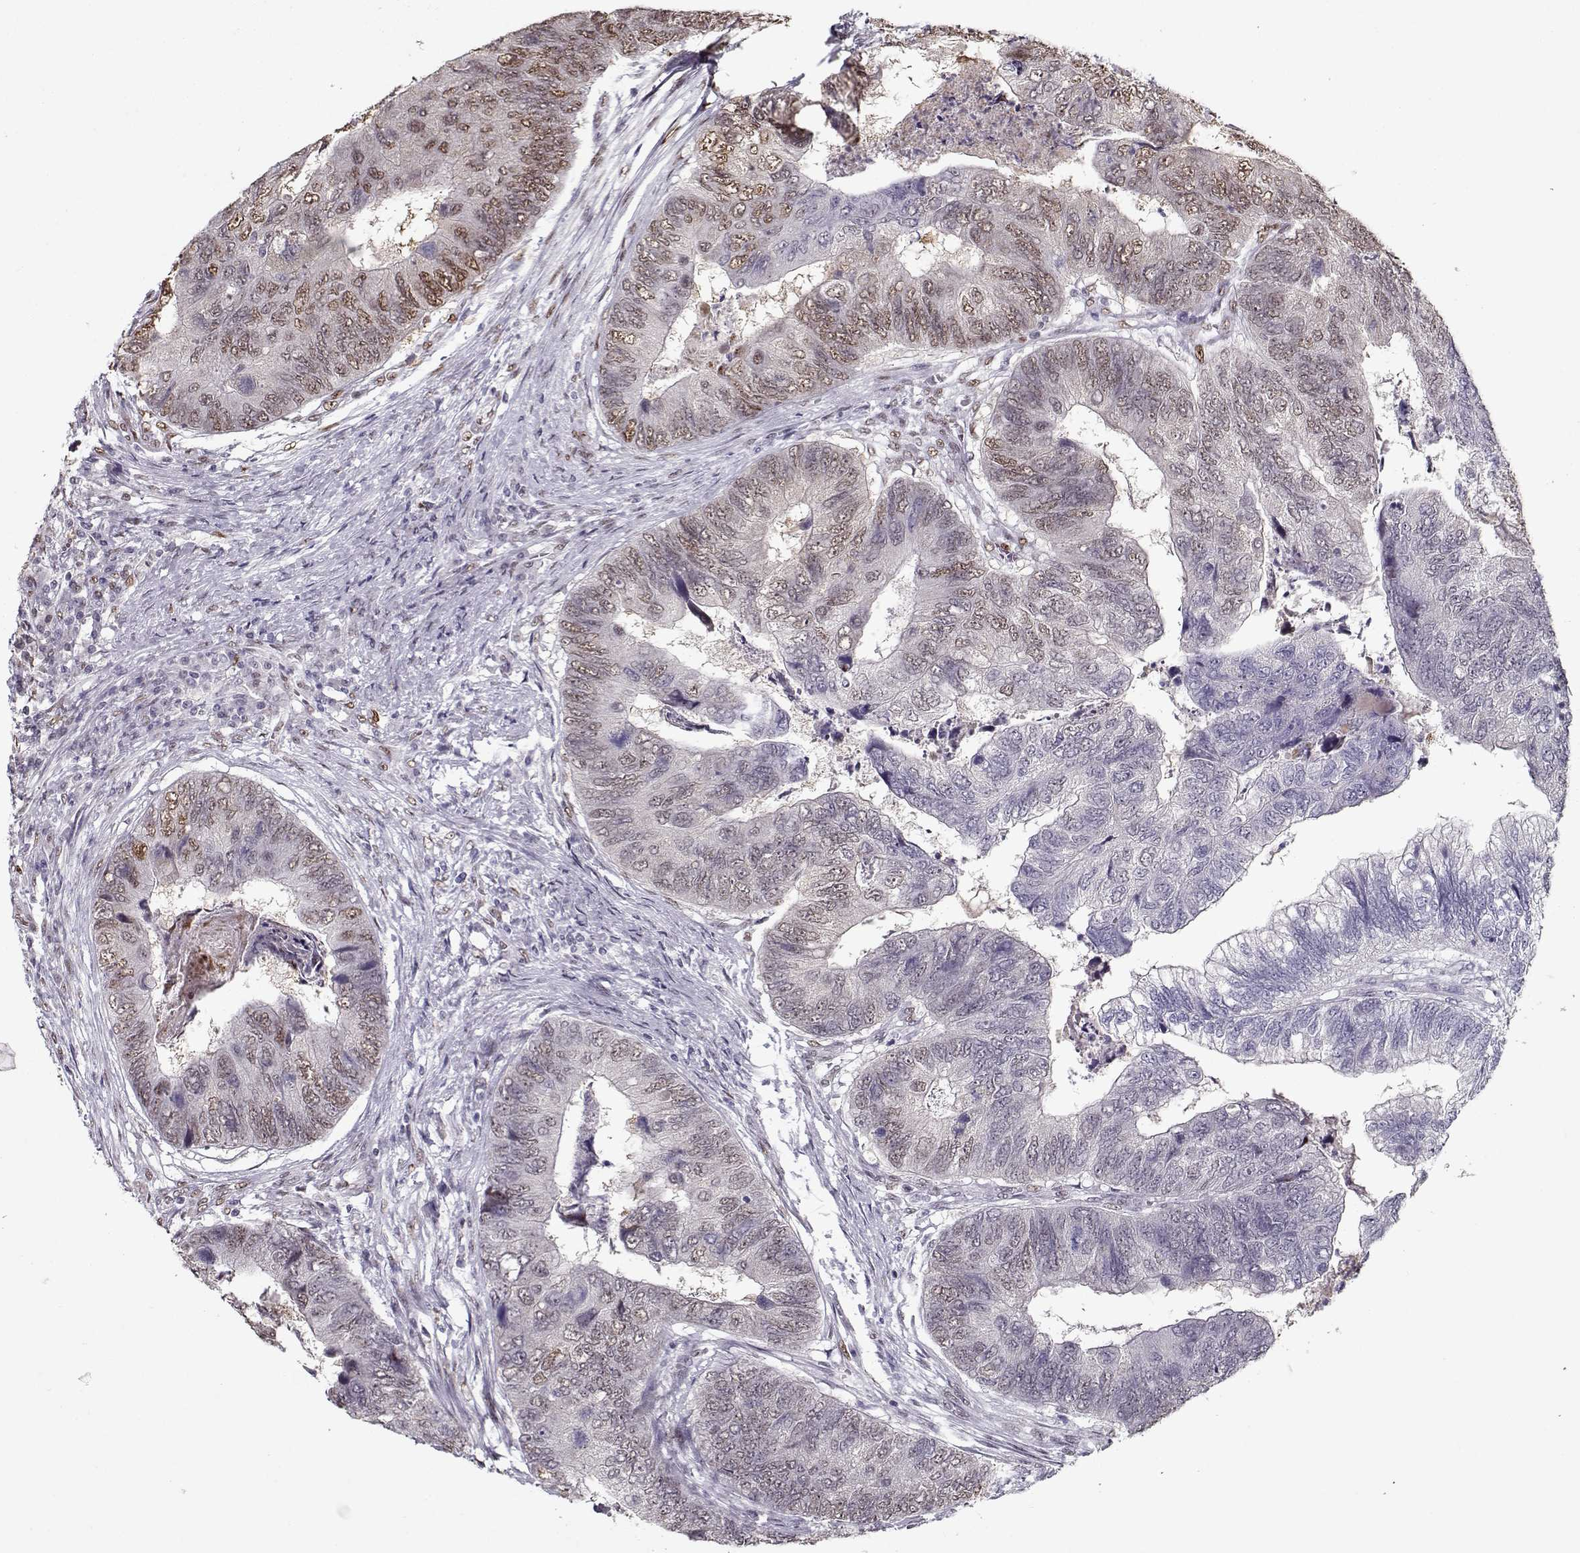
{"staining": {"intensity": "weak", "quantity": "25%-75%", "location": "nuclear"}, "tissue": "colorectal cancer", "cell_type": "Tumor cells", "image_type": "cancer", "snomed": [{"axis": "morphology", "description": "Adenocarcinoma, NOS"}, {"axis": "topography", "description": "Colon"}], "caption": "This is an image of immunohistochemistry staining of colorectal adenocarcinoma, which shows weak staining in the nuclear of tumor cells.", "gene": "PRMT8", "patient": {"sex": "female", "age": 67}}